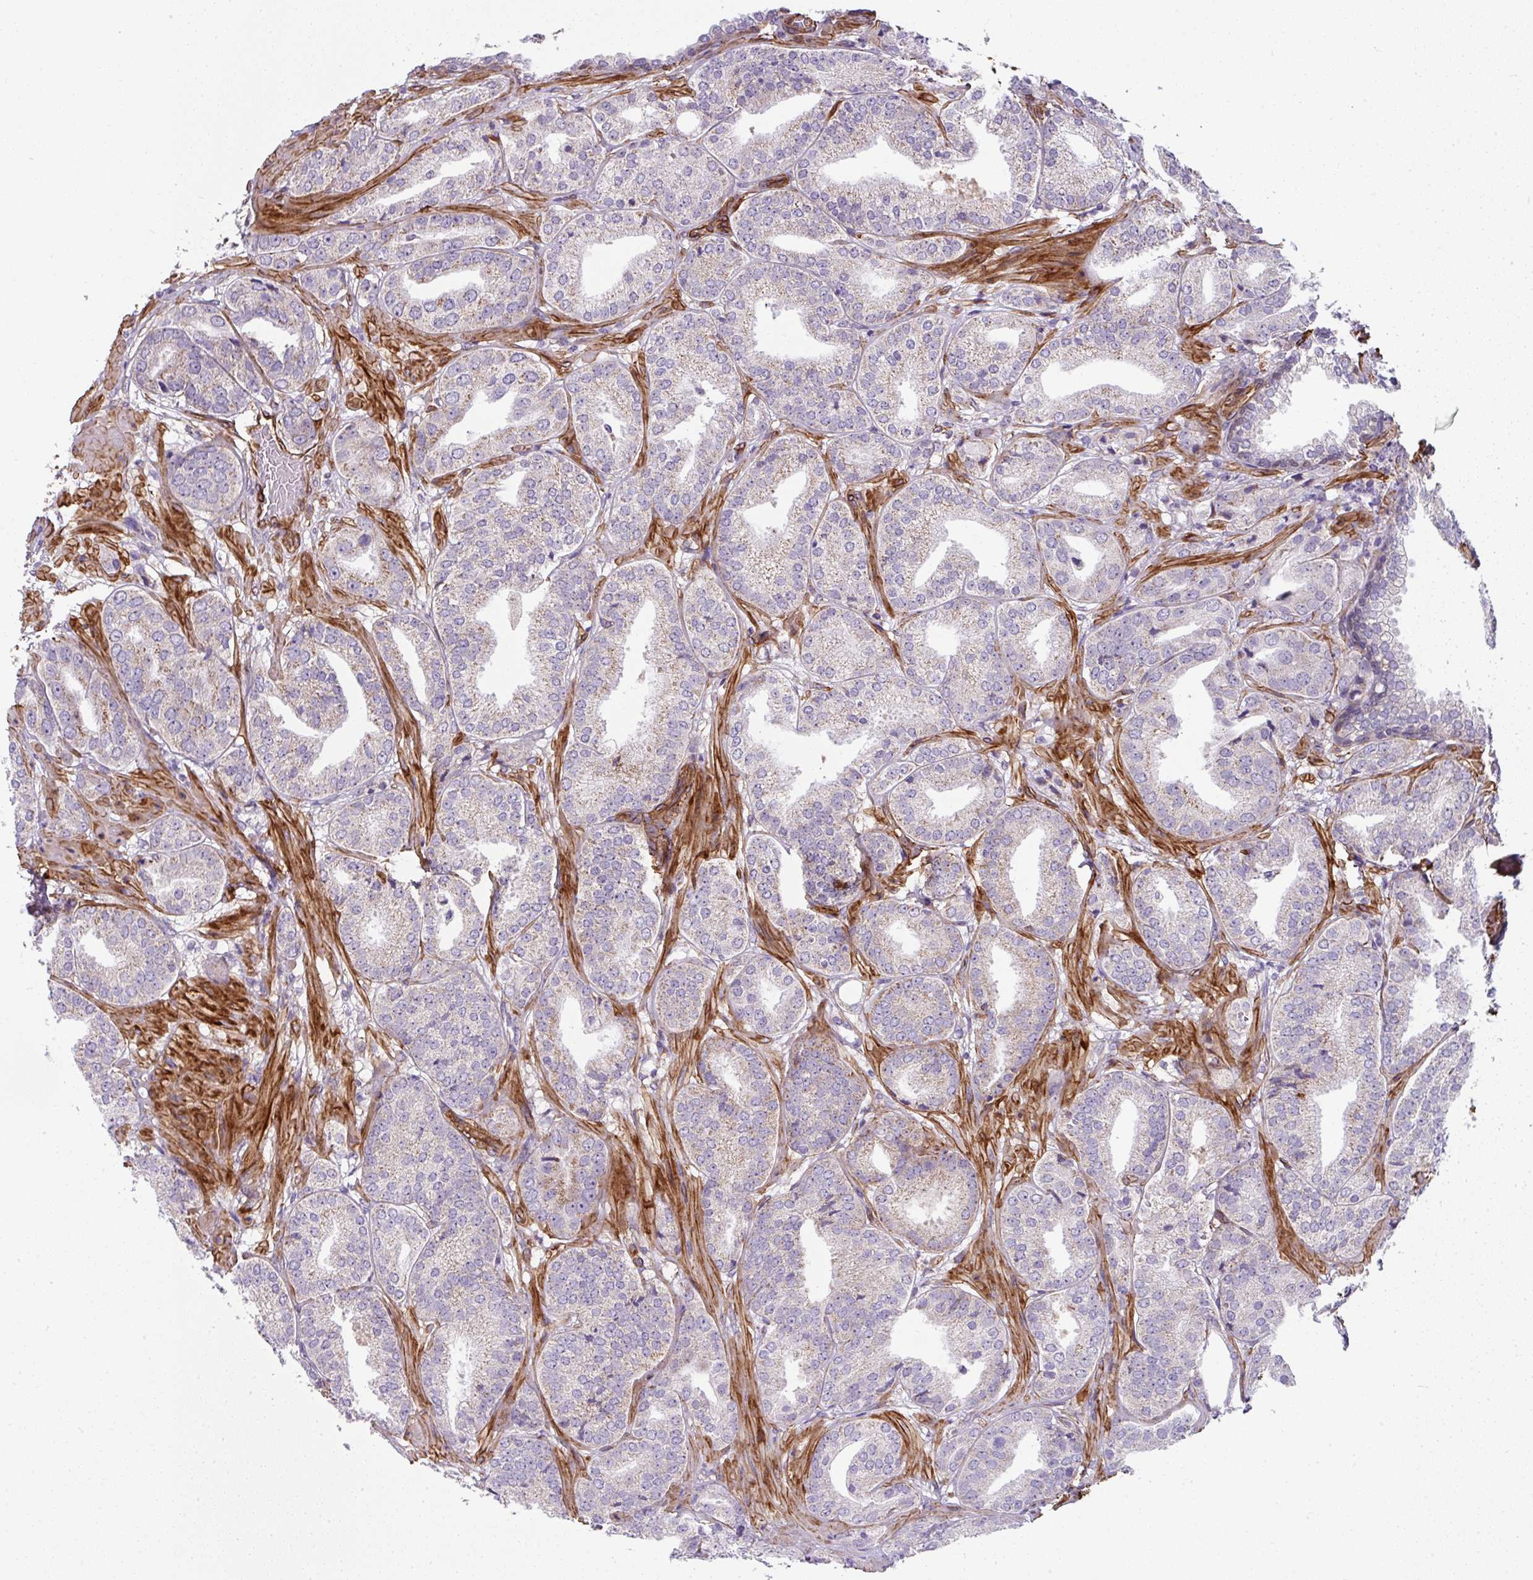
{"staining": {"intensity": "weak", "quantity": "25%-75%", "location": "cytoplasmic/membranous"}, "tissue": "prostate cancer", "cell_type": "Tumor cells", "image_type": "cancer", "snomed": [{"axis": "morphology", "description": "Adenocarcinoma, High grade"}, {"axis": "topography", "description": "Prostate"}], "caption": "A low amount of weak cytoplasmic/membranous expression is appreciated in about 25%-75% of tumor cells in prostate adenocarcinoma (high-grade) tissue.", "gene": "ANKUB1", "patient": {"sex": "male", "age": 63}}